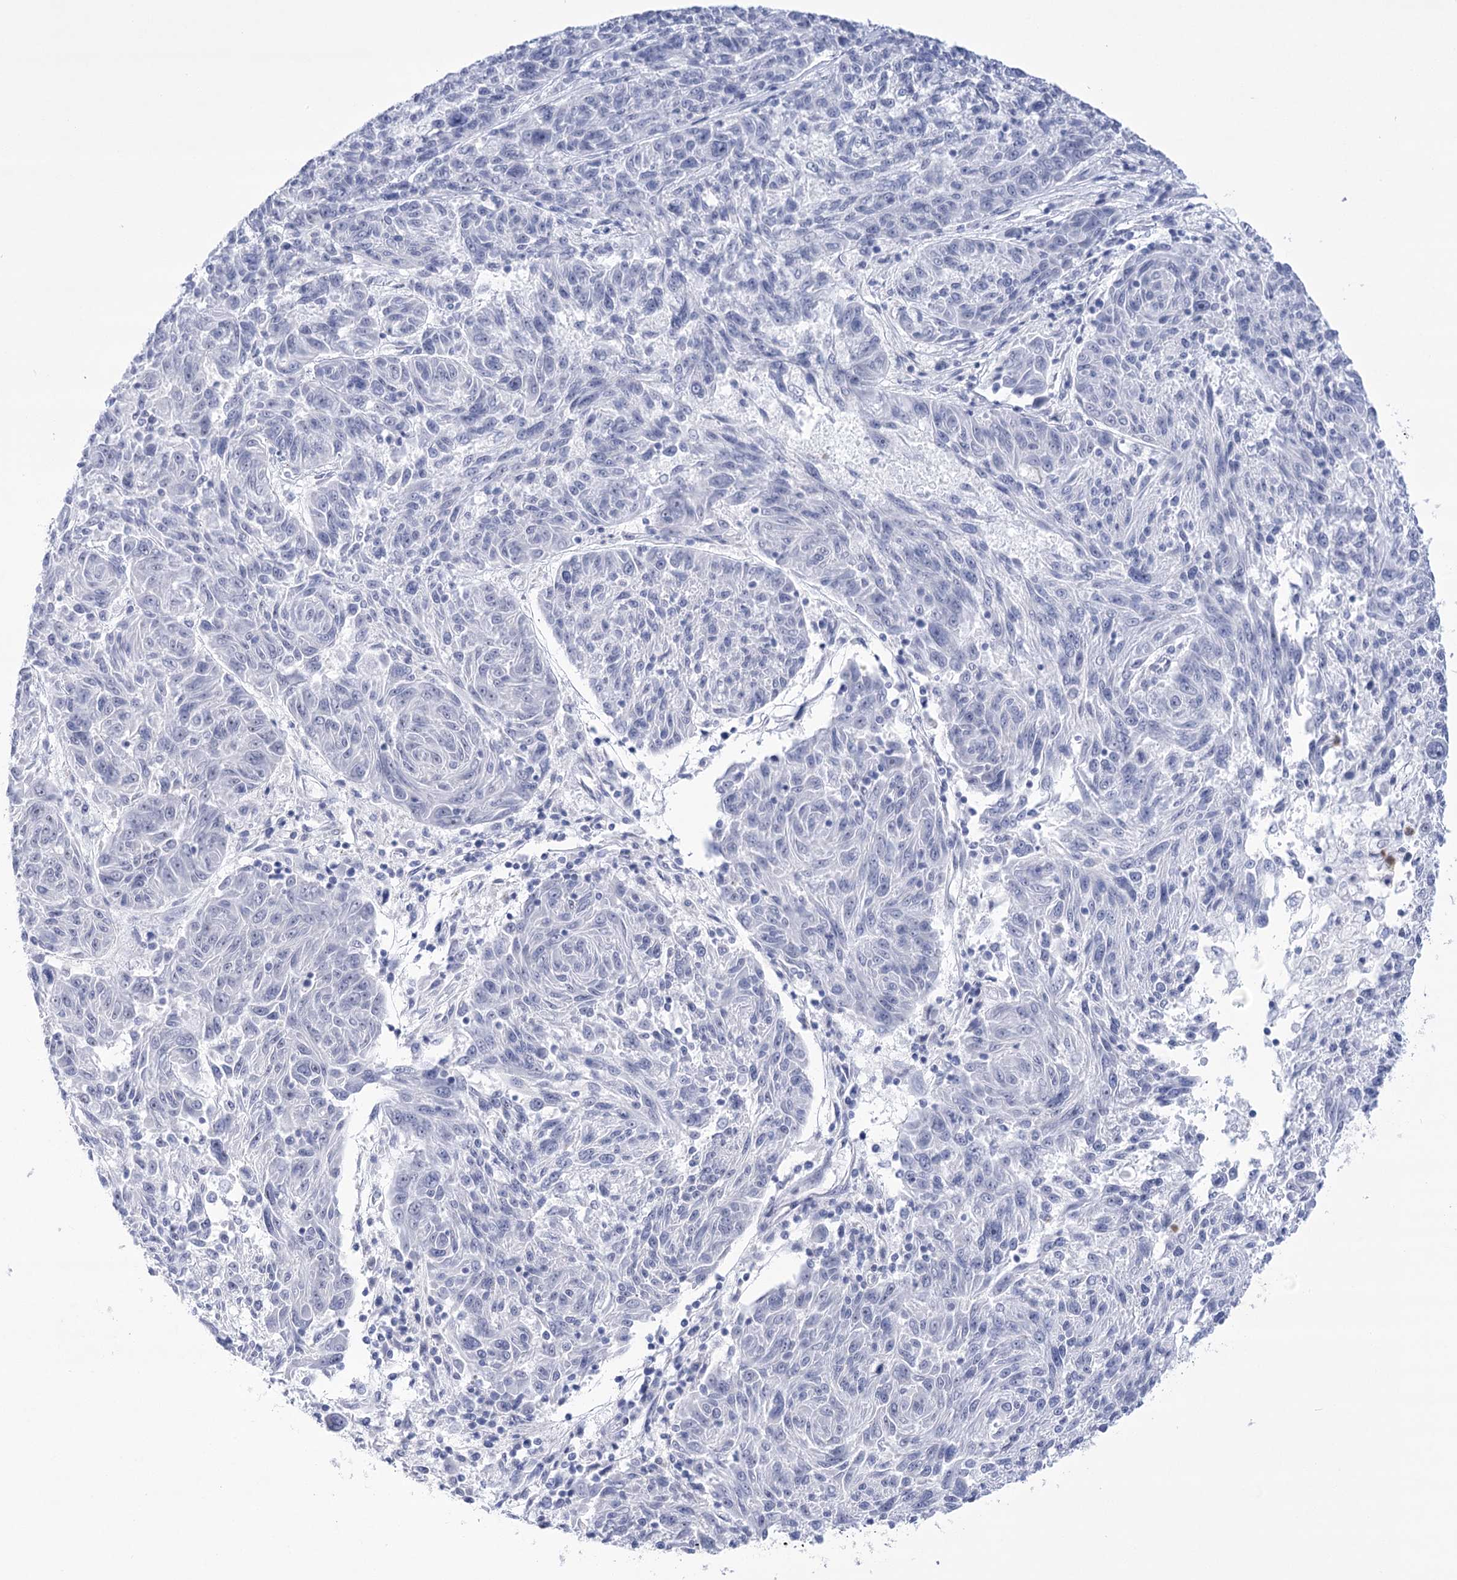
{"staining": {"intensity": "negative", "quantity": "none", "location": "none"}, "tissue": "melanoma", "cell_type": "Tumor cells", "image_type": "cancer", "snomed": [{"axis": "morphology", "description": "Malignant melanoma, NOS"}, {"axis": "topography", "description": "Skin"}], "caption": "An IHC image of malignant melanoma is shown. There is no staining in tumor cells of malignant melanoma. (DAB immunohistochemistry (IHC) with hematoxylin counter stain).", "gene": "HORMAD1", "patient": {"sex": "male", "age": 53}}